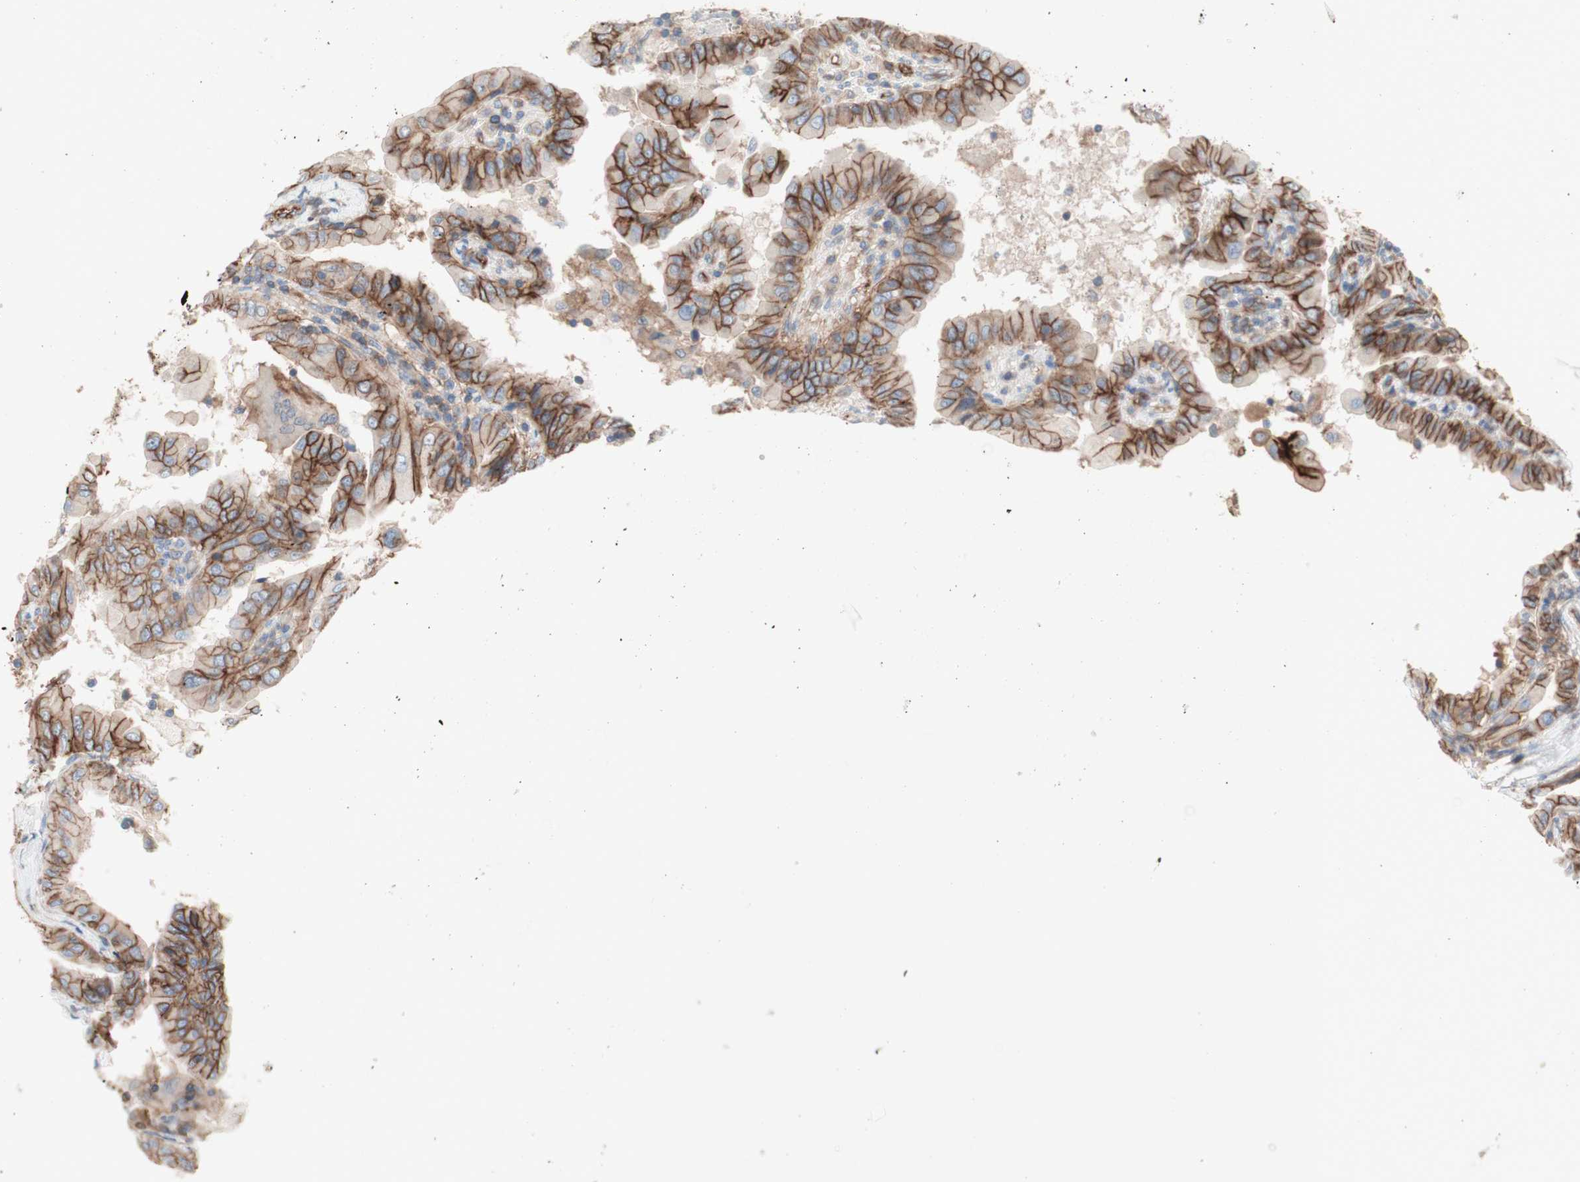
{"staining": {"intensity": "moderate", "quantity": ">75%", "location": "cytoplasmic/membranous"}, "tissue": "thyroid cancer", "cell_type": "Tumor cells", "image_type": "cancer", "snomed": [{"axis": "morphology", "description": "Papillary adenocarcinoma, NOS"}, {"axis": "topography", "description": "Thyroid gland"}], "caption": "Immunohistochemical staining of papillary adenocarcinoma (thyroid) displays moderate cytoplasmic/membranous protein expression in approximately >75% of tumor cells. (DAB (3,3'-diaminobenzidine) IHC with brightfield microscopy, high magnification).", "gene": "CD46", "patient": {"sex": "male", "age": 33}}